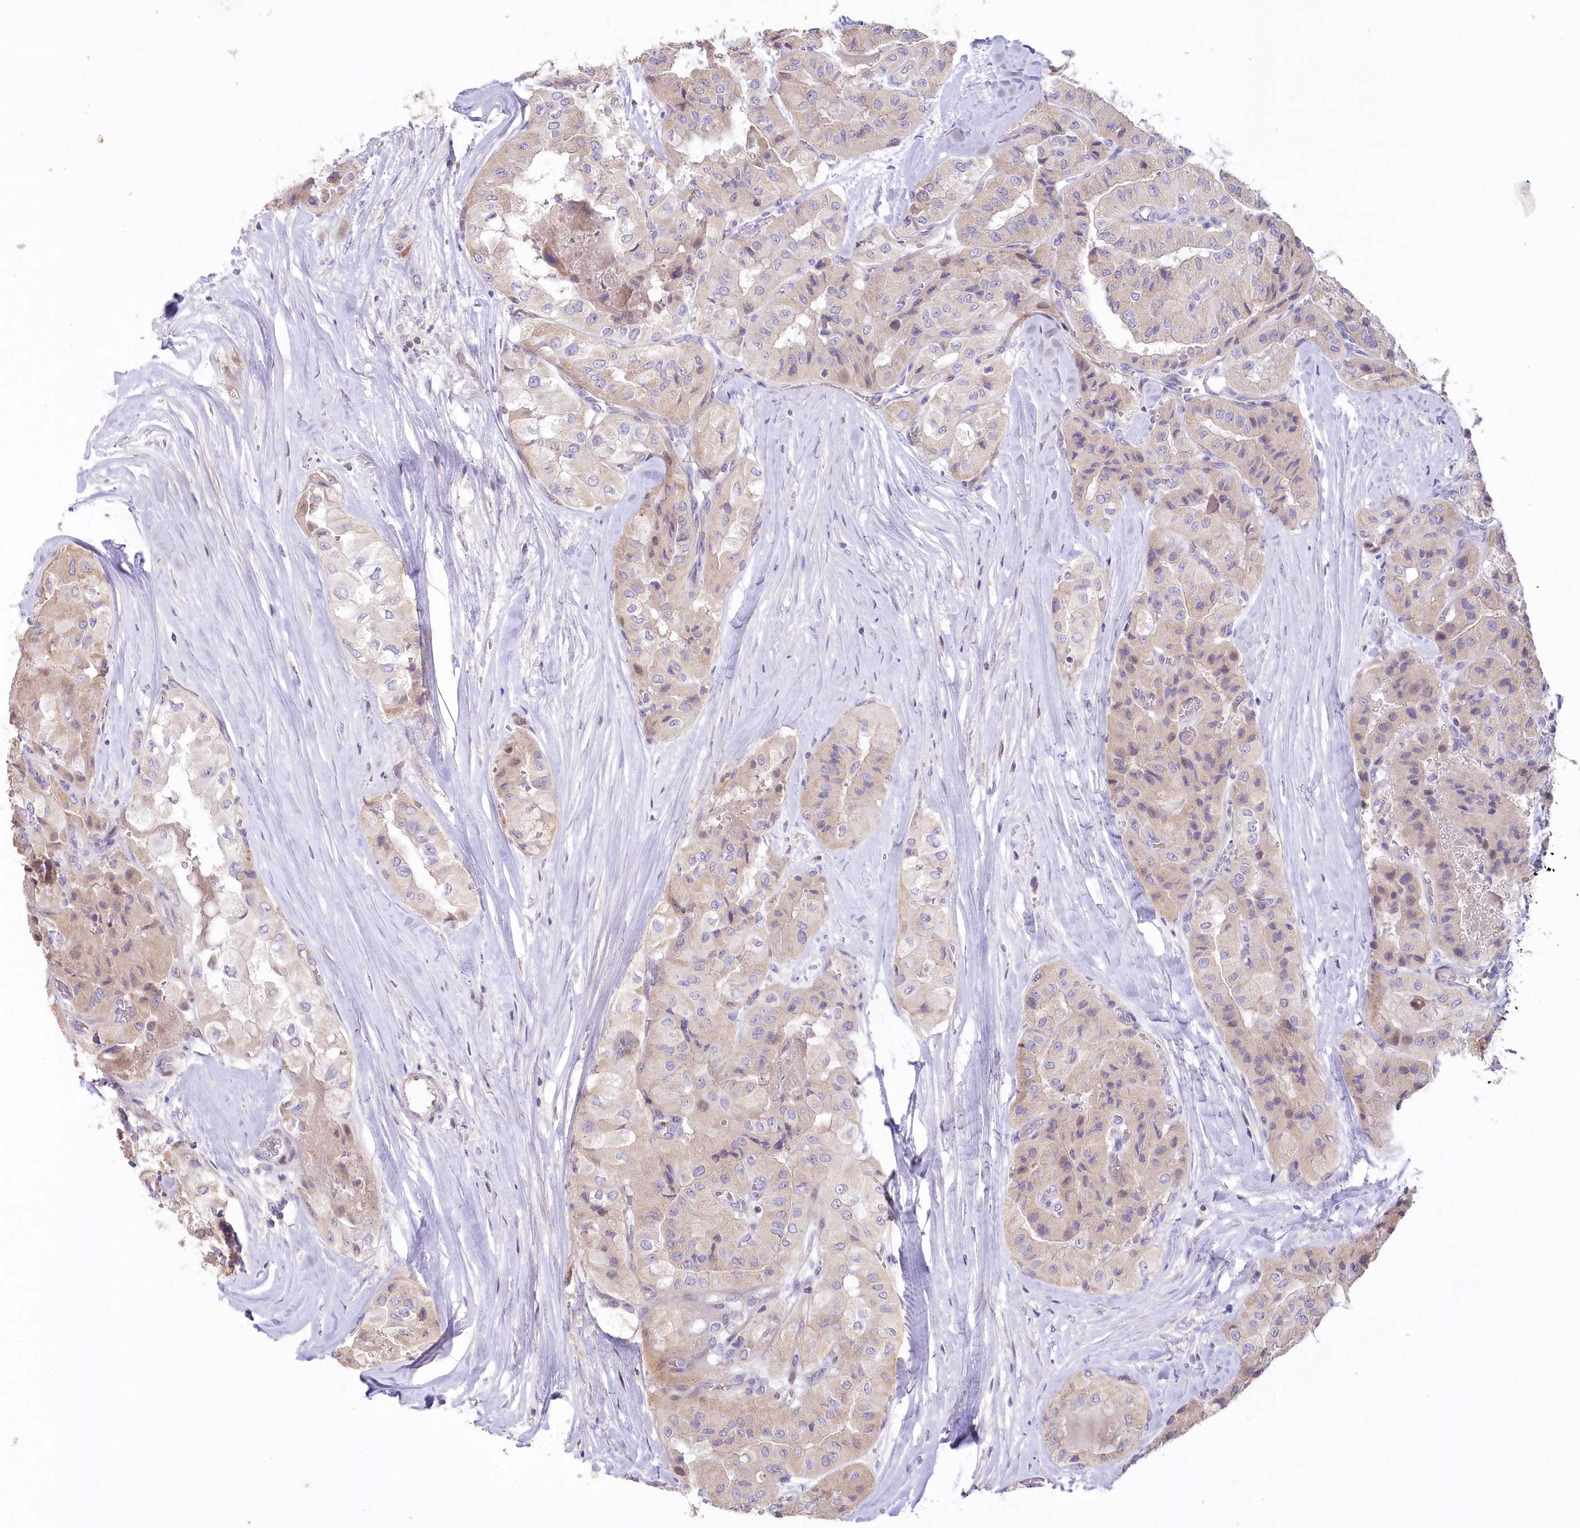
{"staining": {"intensity": "weak", "quantity": ">75%", "location": "cytoplasmic/membranous"}, "tissue": "thyroid cancer", "cell_type": "Tumor cells", "image_type": "cancer", "snomed": [{"axis": "morphology", "description": "Papillary adenocarcinoma, NOS"}, {"axis": "topography", "description": "Thyroid gland"}], "caption": "Papillary adenocarcinoma (thyroid) stained with DAB (3,3'-diaminobenzidine) IHC reveals low levels of weak cytoplasmic/membranous staining in about >75% of tumor cells. (IHC, brightfield microscopy, high magnification).", "gene": "SLC6A11", "patient": {"sex": "female", "age": 59}}